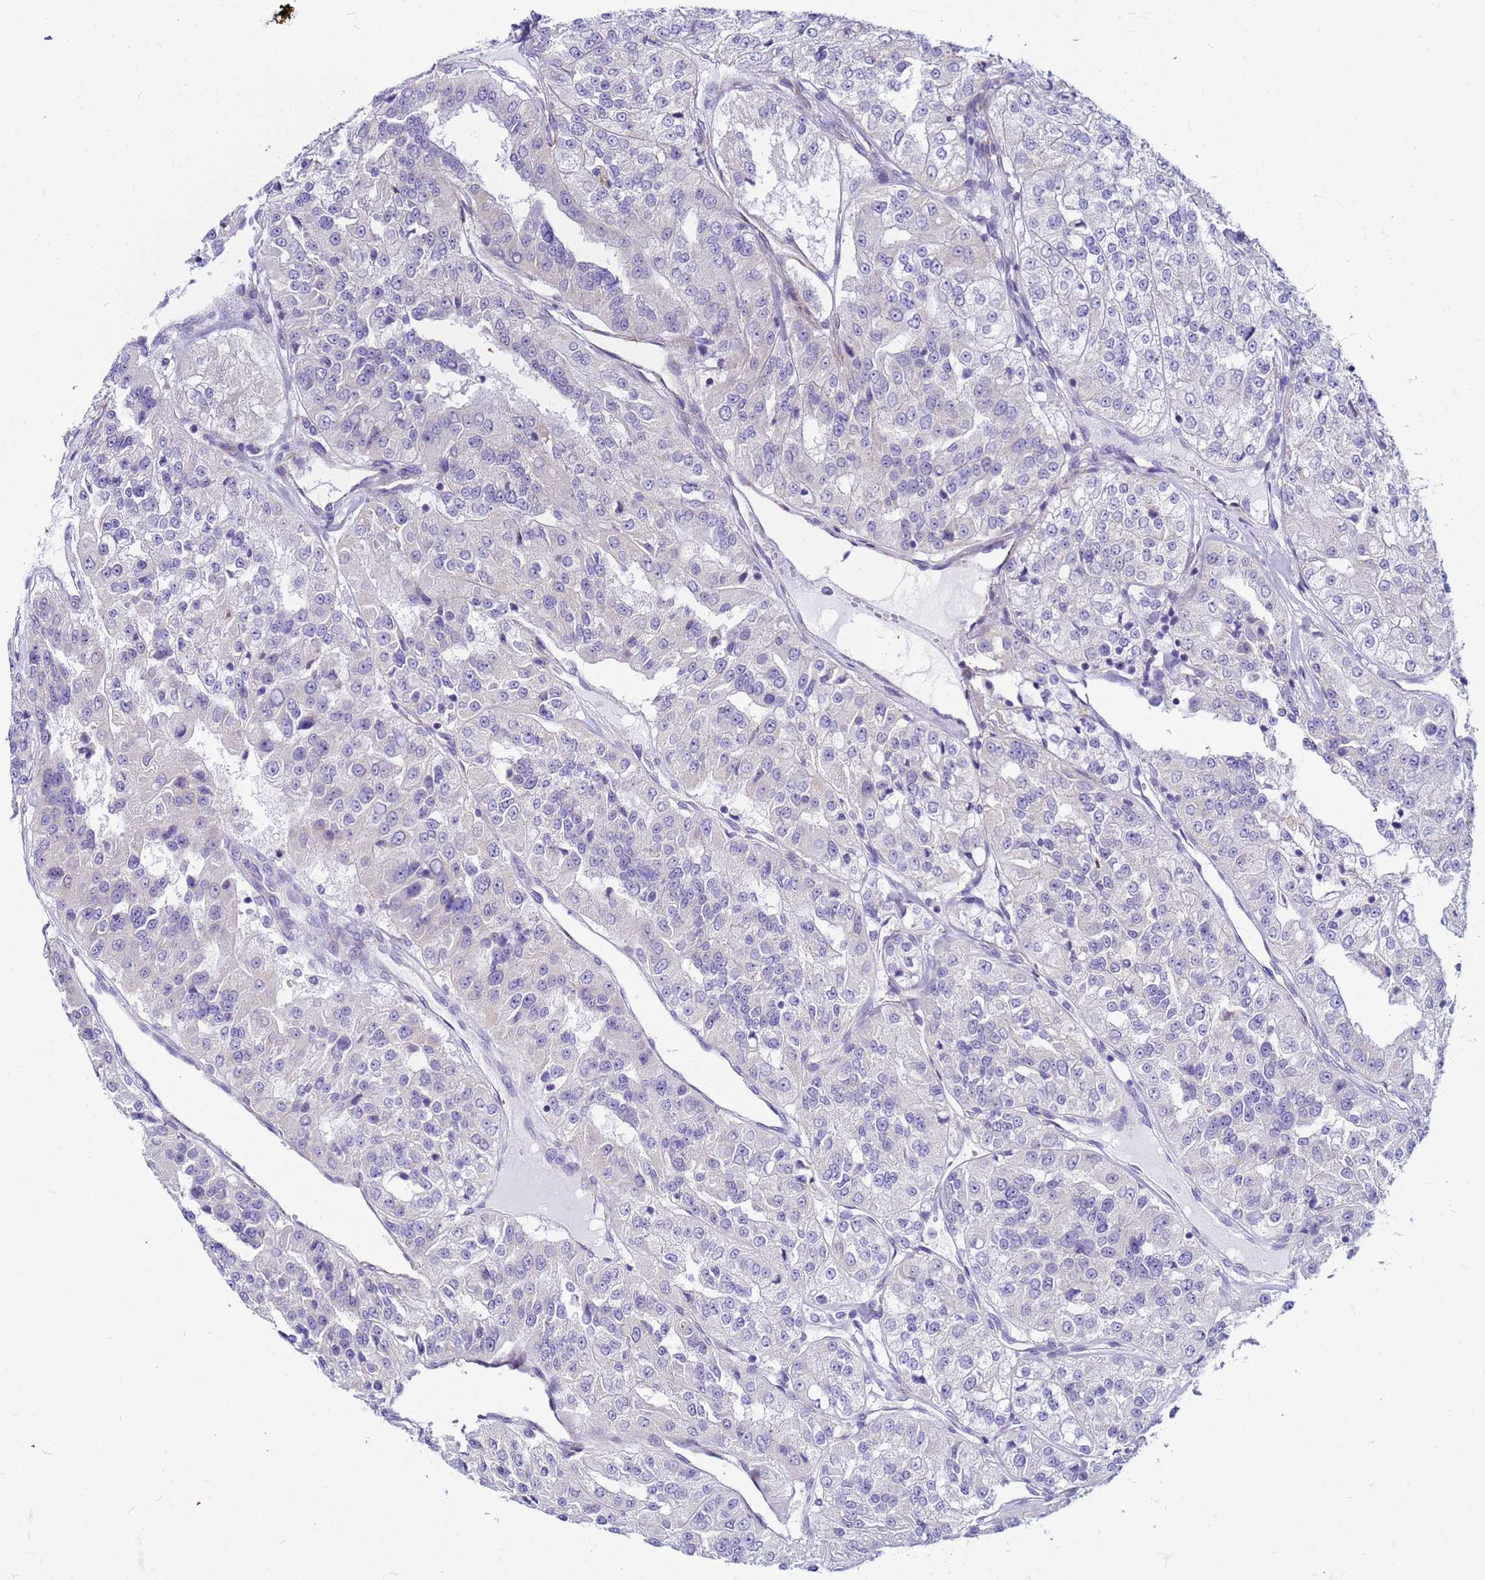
{"staining": {"intensity": "negative", "quantity": "none", "location": "none"}, "tissue": "renal cancer", "cell_type": "Tumor cells", "image_type": "cancer", "snomed": [{"axis": "morphology", "description": "Adenocarcinoma, NOS"}, {"axis": "topography", "description": "Kidney"}], "caption": "A histopathology image of renal cancer stained for a protein demonstrates no brown staining in tumor cells.", "gene": "UBXN2B", "patient": {"sex": "female", "age": 63}}